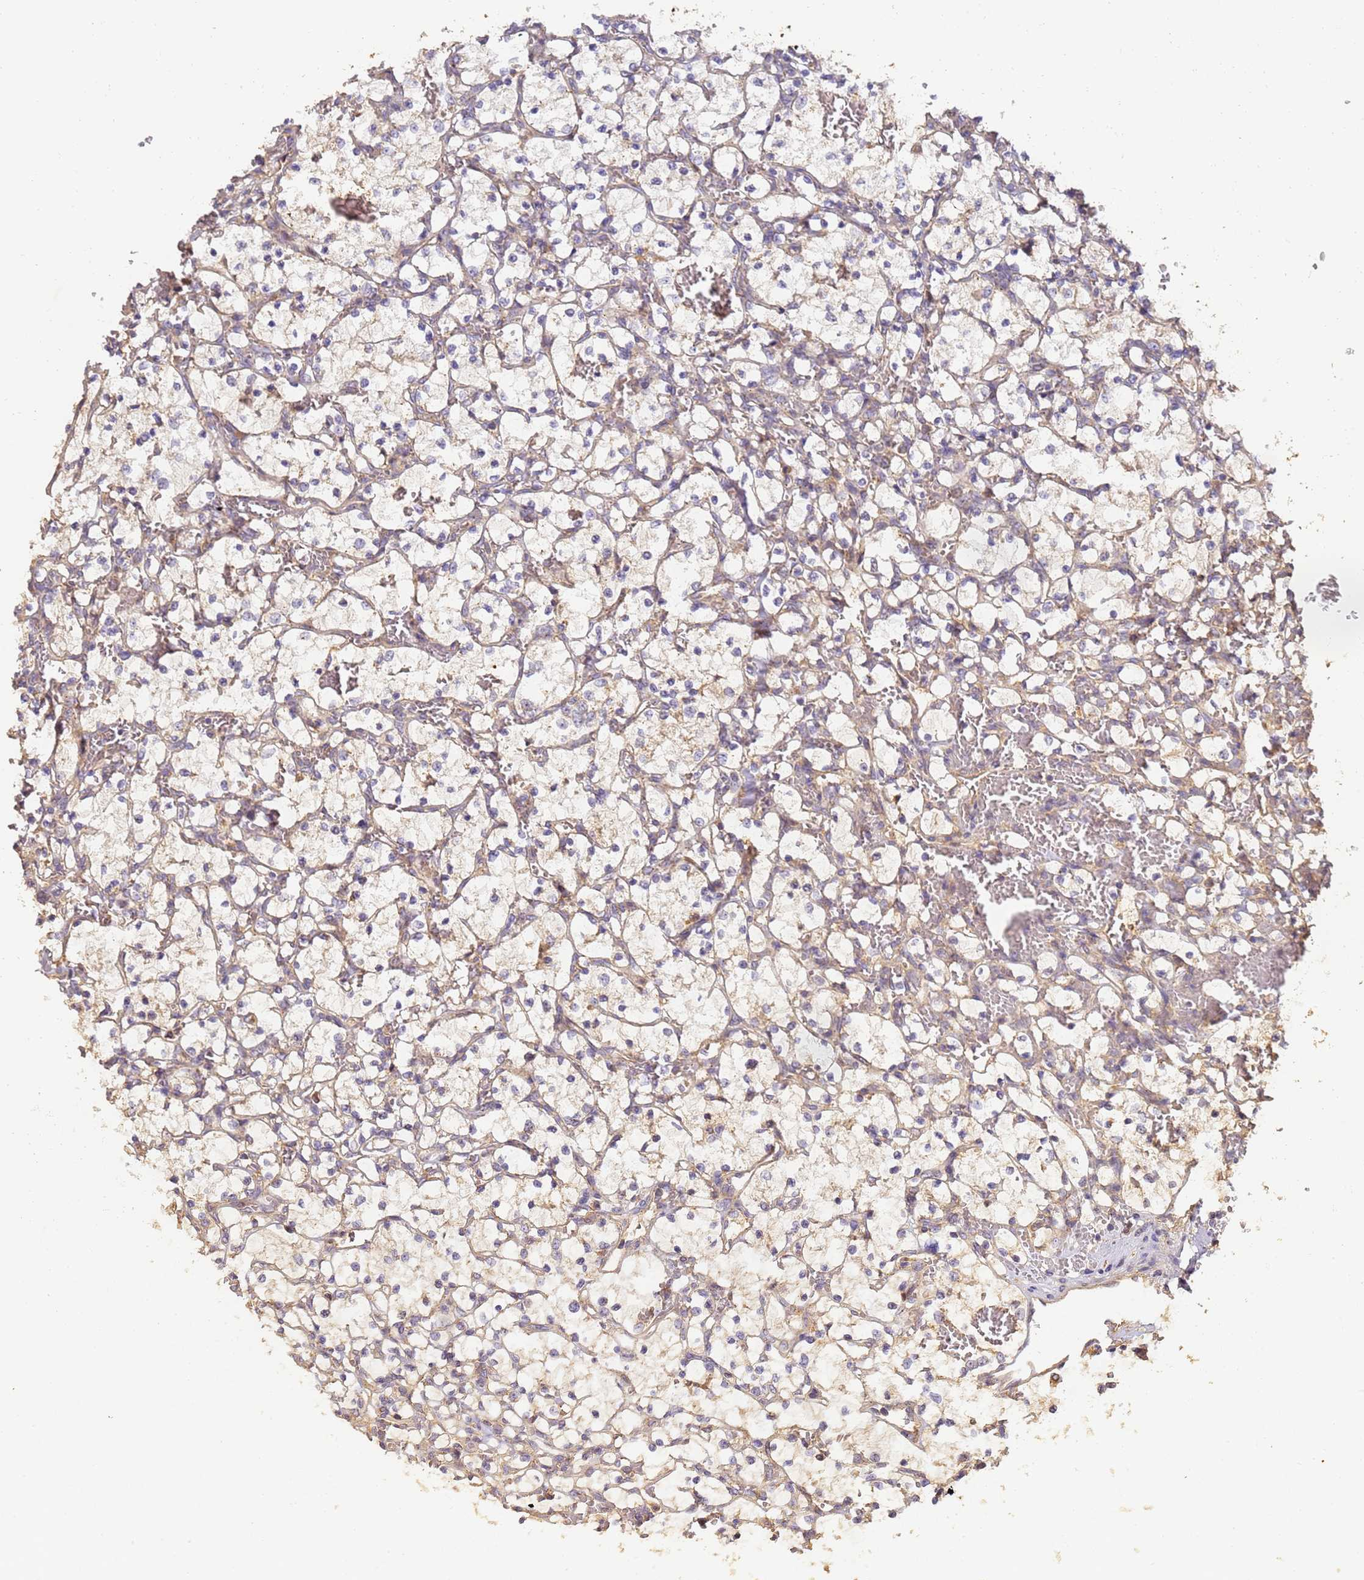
{"staining": {"intensity": "weak", "quantity": "<25%", "location": "cytoplasmic/membranous"}, "tissue": "renal cancer", "cell_type": "Tumor cells", "image_type": "cancer", "snomed": [{"axis": "morphology", "description": "Adenocarcinoma, NOS"}, {"axis": "topography", "description": "Kidney"}], "caption": "Tumor cells show no significant protein staining in adenocarcinoma (renal).", "gene": "TIGAR", "patient": {"sex": "female", "age": 69}}